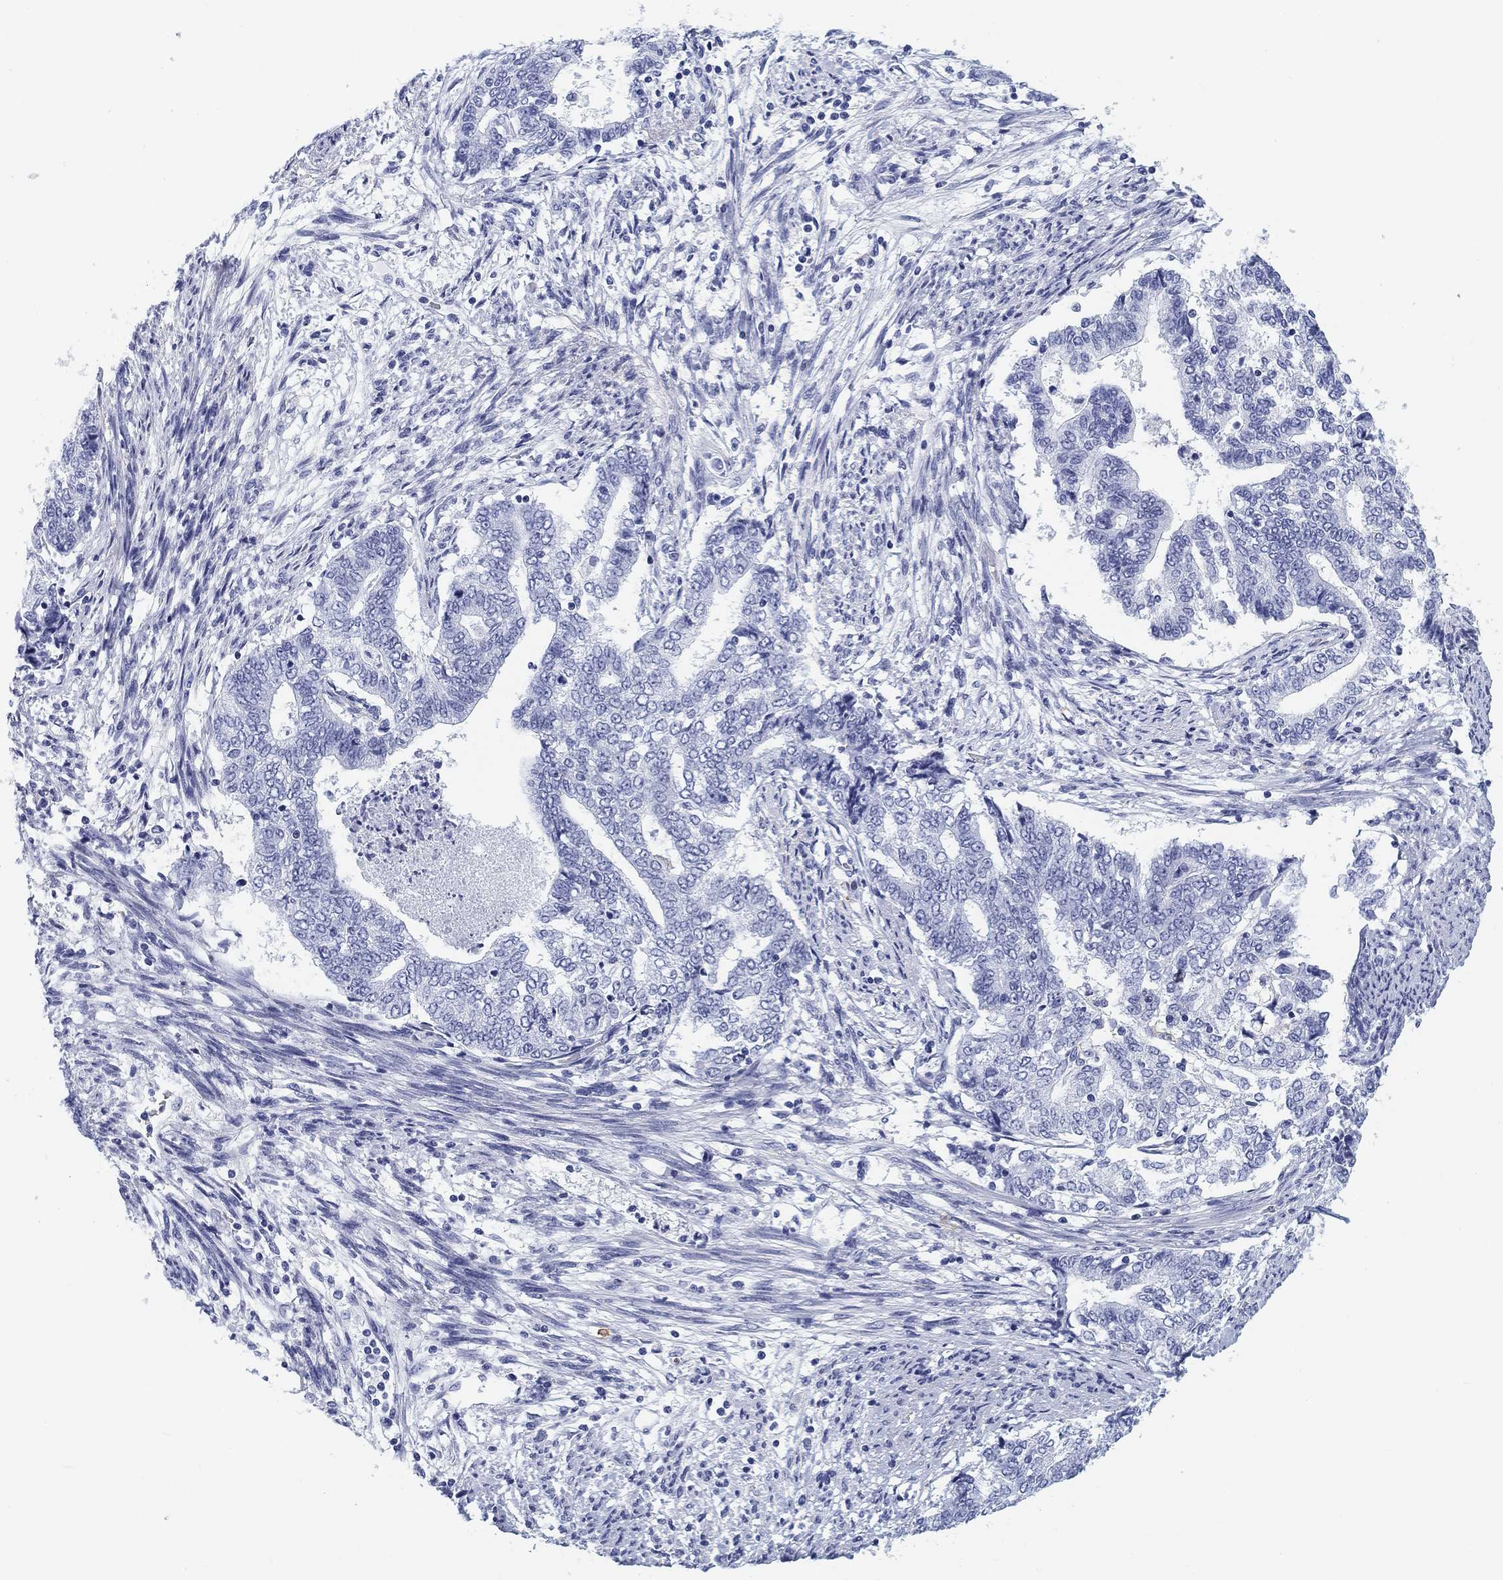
{"staining": {"intensity": "negative", "quantity": "none", "location": "none"}, "tissue": "endometrial cancer", "cell_type": "Tumor cells", "image_type": "cancer", "snomed": [{"axis": "morphology", "description": "Adenocarcinoma, NOS"}, {"axis": "topography", "description": "Endometrium"}], "caption": "Immunohistochemistry of human endometrial cancer (adenocarcinoma) reveals no staining in tumor cells.", "gene": "SLC2A5", "patient": {"sex": "female", "age": 65}}